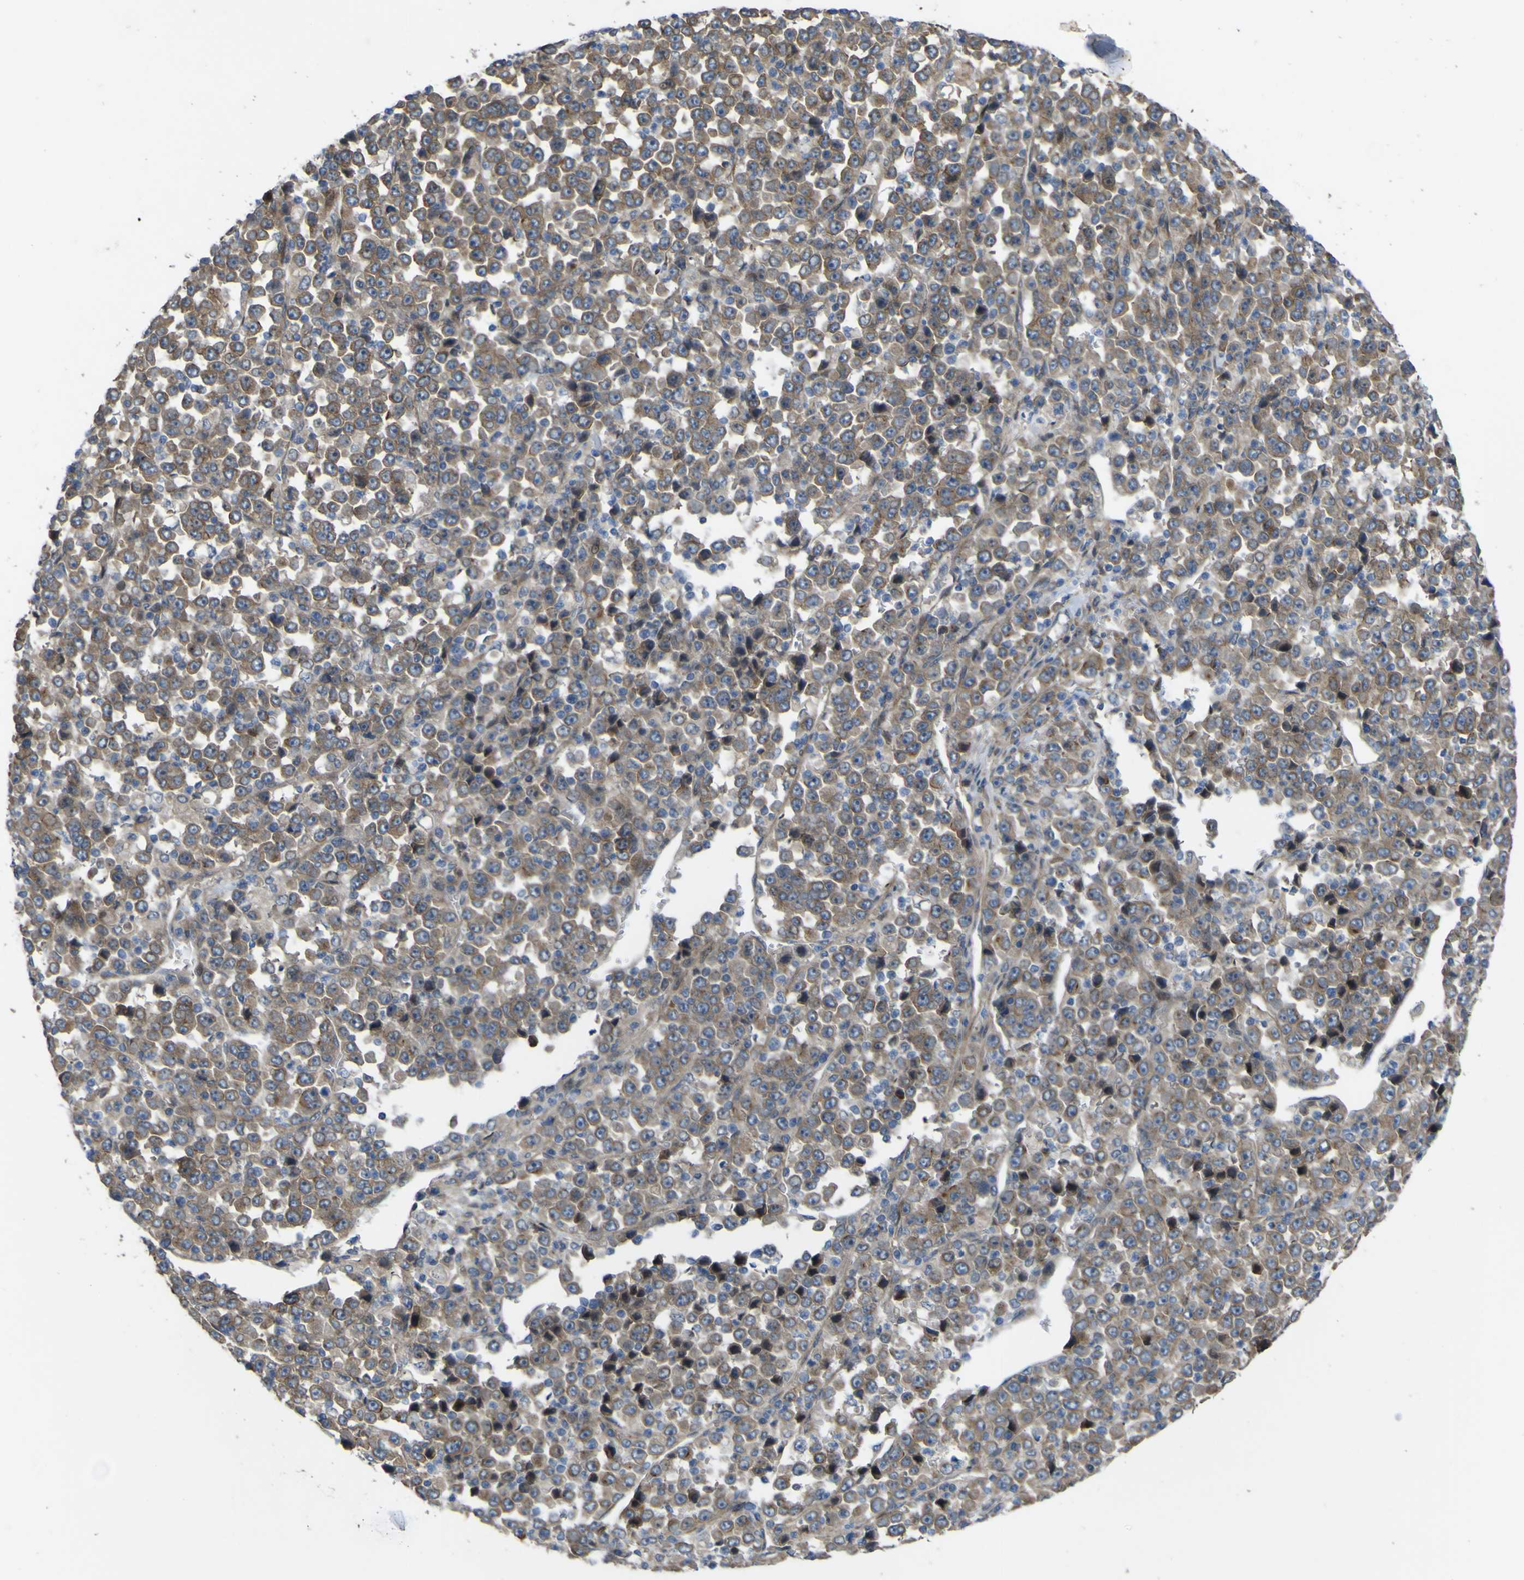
{"staining": {"intensity": "weak", "quantity": ">75%", "location": "cytoplasmic/membranous"}, "tissue": "stomach cancer", "cell_type": "Tumor cells", "image_type": "cancer", "snomed": [{"axis": "morphology", "description": "Normal tissue, NOS"}, {"axis": "morphology", "description": "Adenocarcinoma, NOS"}, {"axis": "topography", "description": "Stomach, upper"}, {"axis": "topography", "description": "Stomach"}], "caption": "Protein analysis of stomach cancer (adenocarcinoma) tissue exhibits weak cytoplasmic/membranous expression in about >75% of tumor cells.", "gene": "FBXO30", "patient": {"sex": "male", "age": 59}}